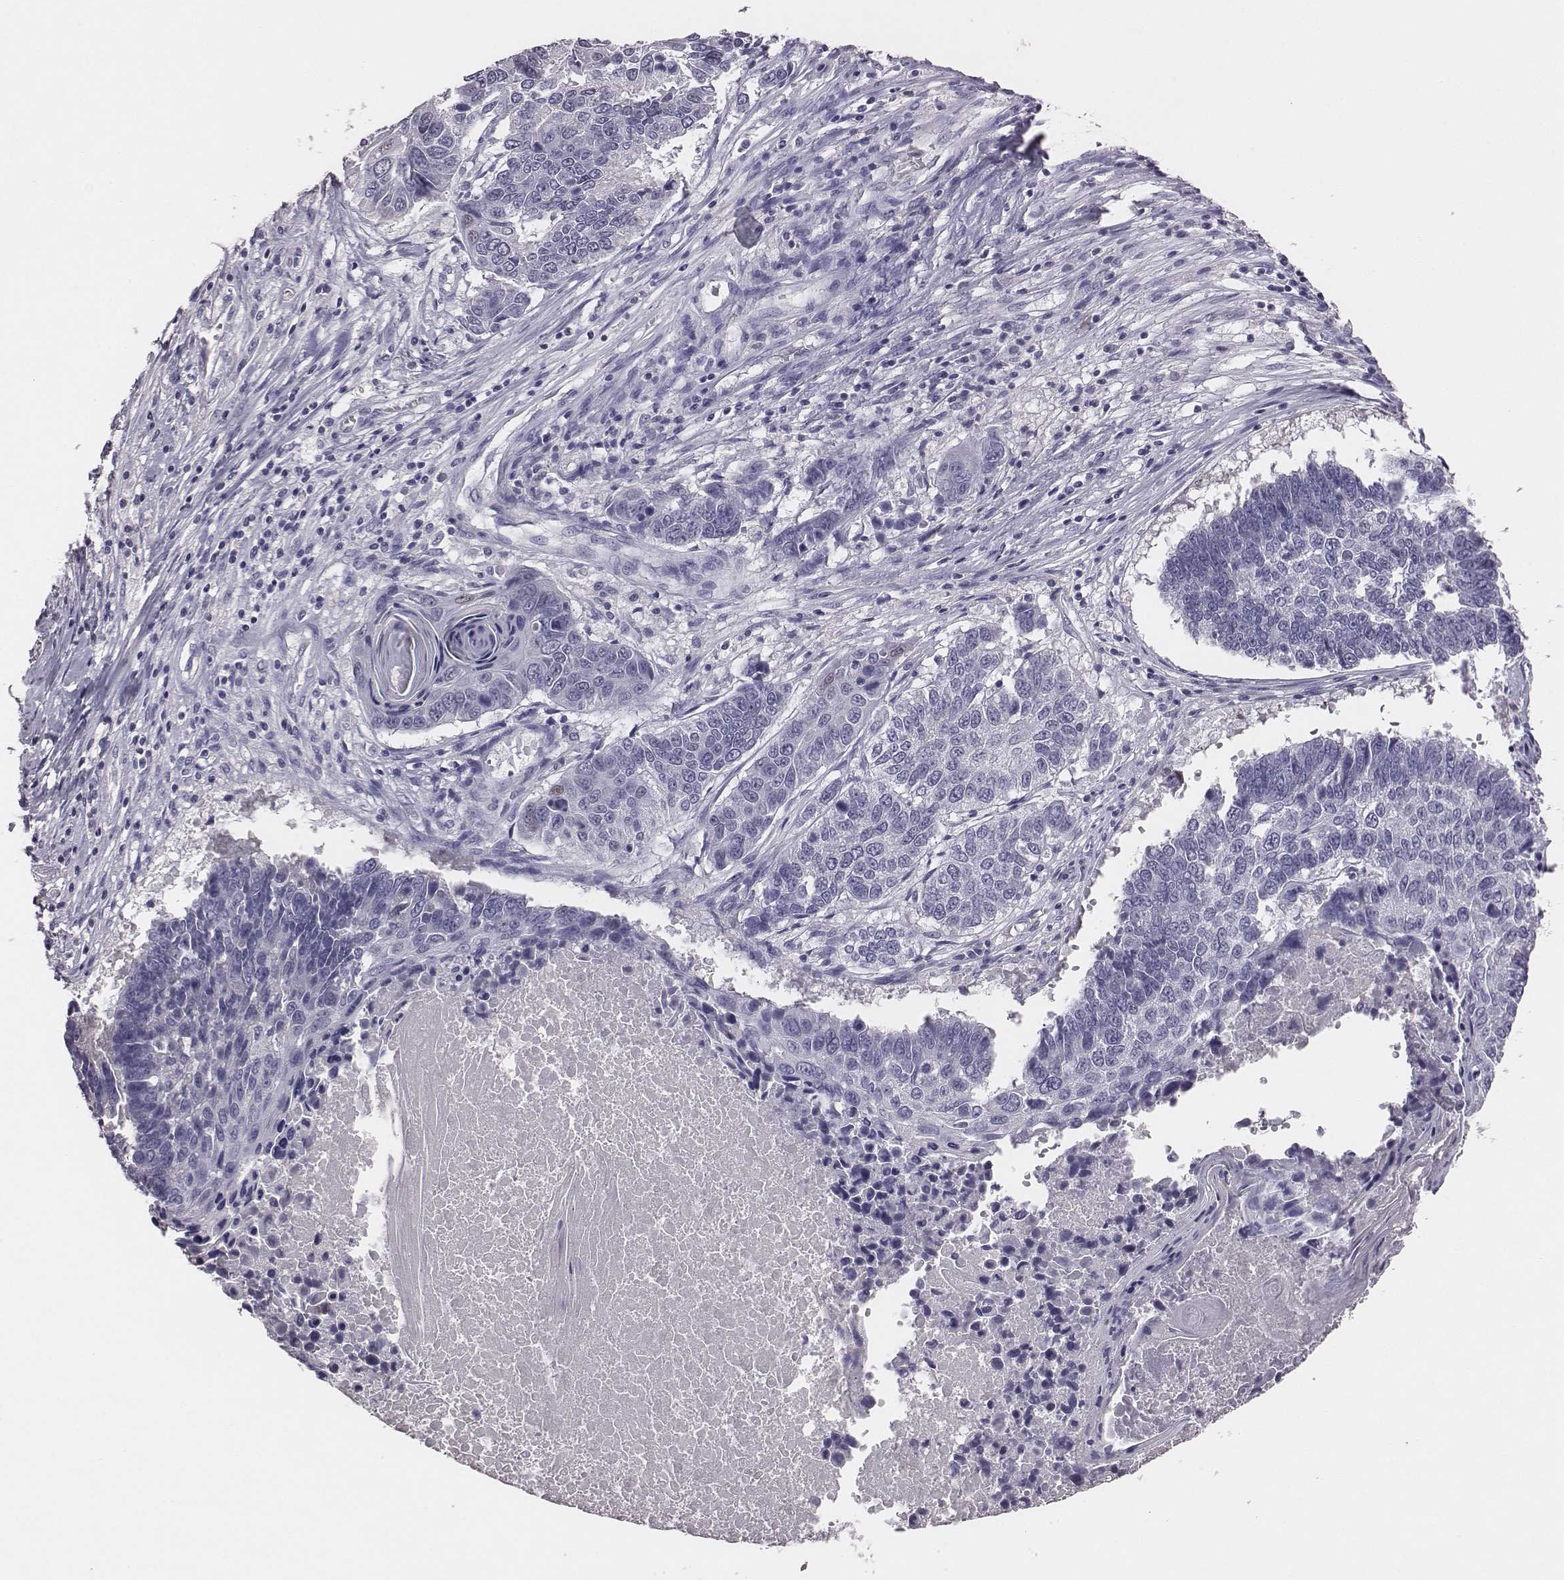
{"staining": {"intensity": "negative", "quantity": "none", "location": "none"}, "tissue": "lung cancer", "cell_type": "Tumor cells", "image_type": "cancer", "snomed": [{"axis": "morphology", "description": "Squamous cell carcinoma, NOS"}, {"axis": "topography", "description": "Lung"}], "caption": "Lung cancer (squamous cell carcinoma) was stained to show a protein in brown. There is no significant staining in tumor cells.", "gene": "EN1", "patient": {"sex": "male", "age": 73}}